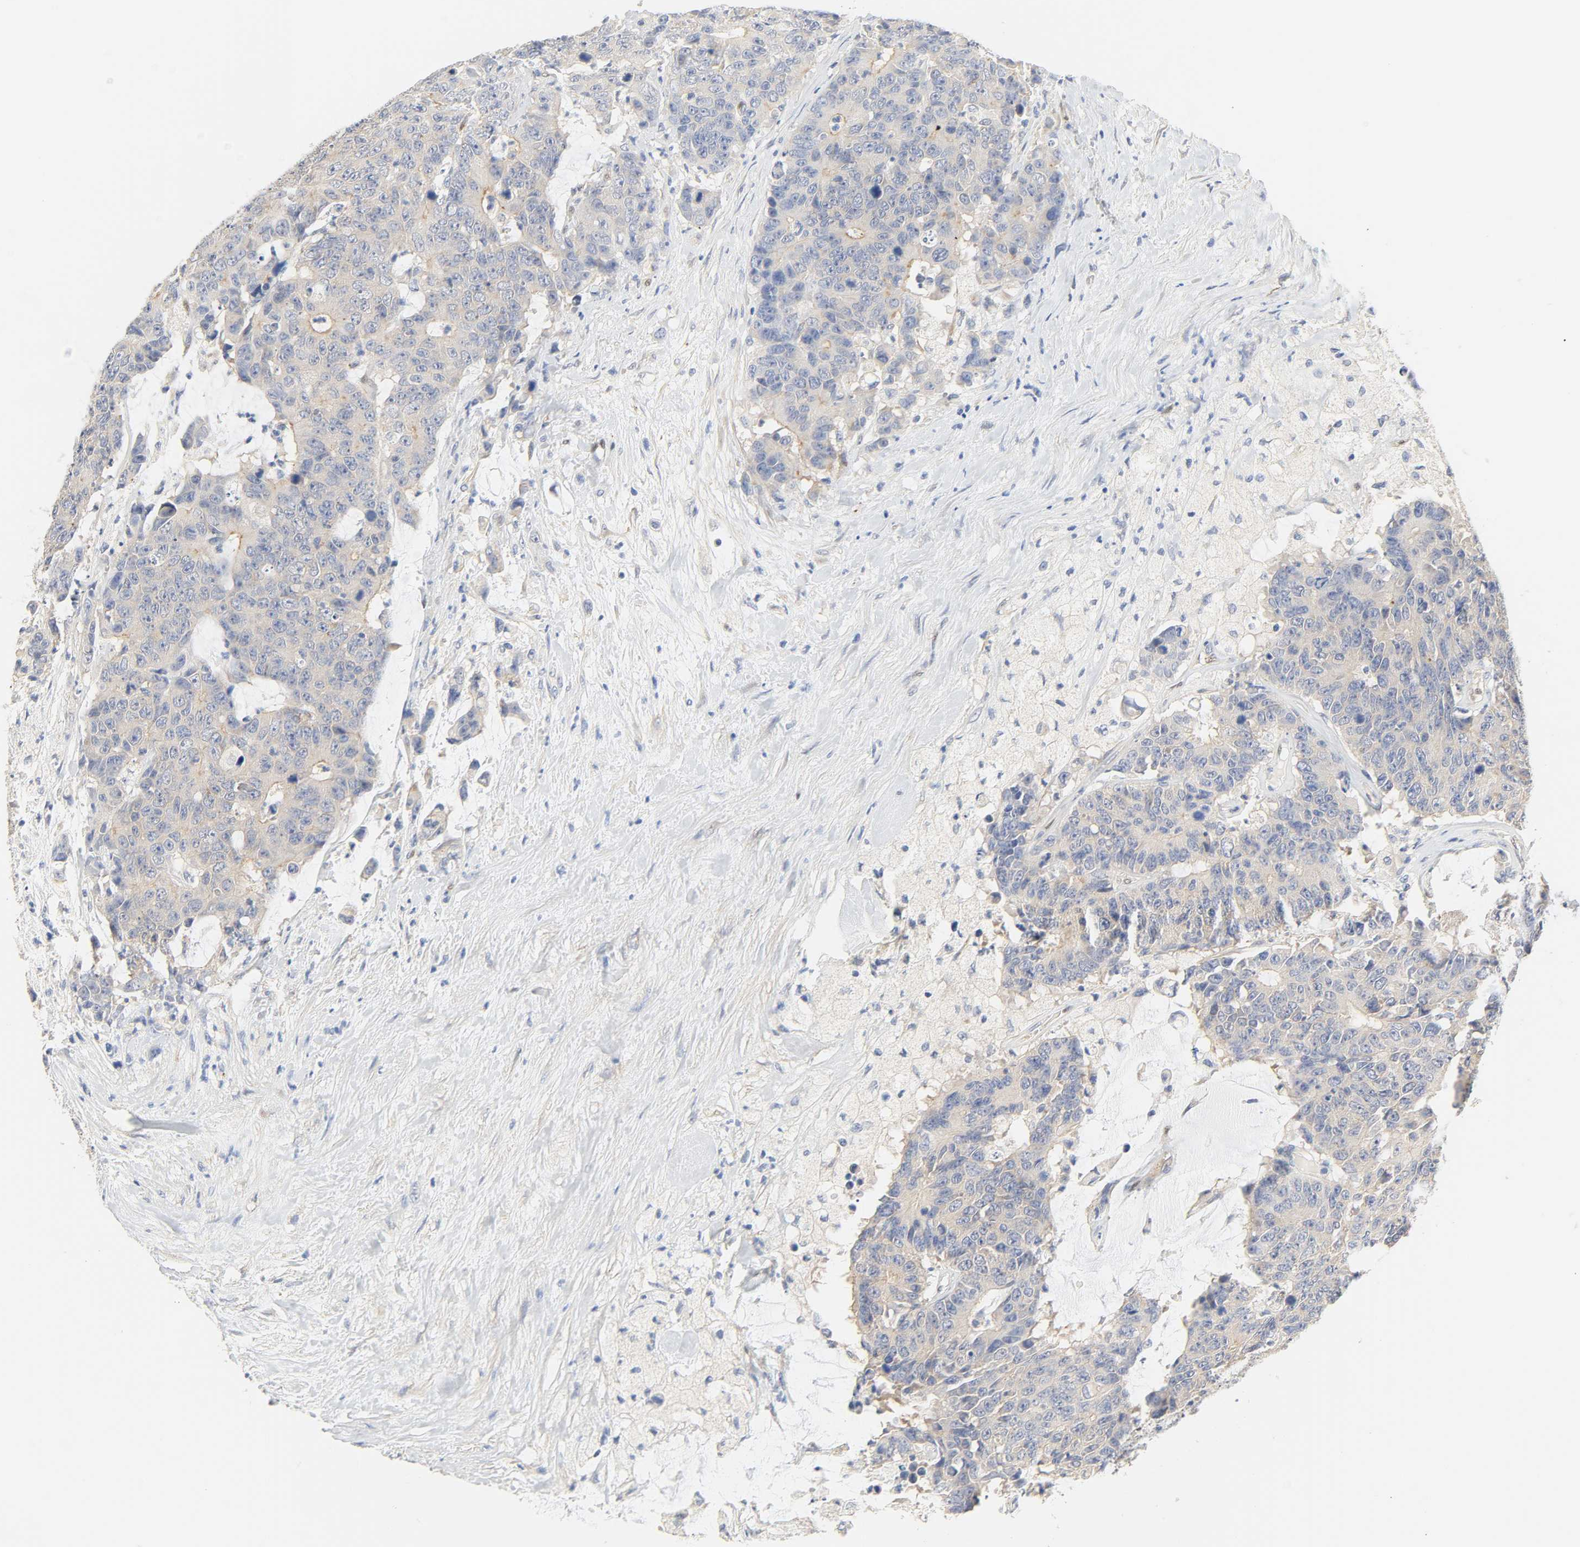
{"staining": {"intensity": "negative", "quantity": "none", "location": "none"}, "tissue": "colorectal cancer", "cell_type": "Tumor cells", "image_type": "cancer", "snomed": [{"axis": "morphology", "description": "Adenocarcinoma, NOS"}, {"axis": "topography", "description": "Colon"}], "caption": "This micrograph is of colorectal adenocarcinoma stained with IHC to label a protein in brown with the nuclei are counter-stained blue. There is no expression in tumor cells. Nuclei are stained in blue.", "gene": "BORCS8-MEF2B", "patient": {"sex": "female", "age": 86}}